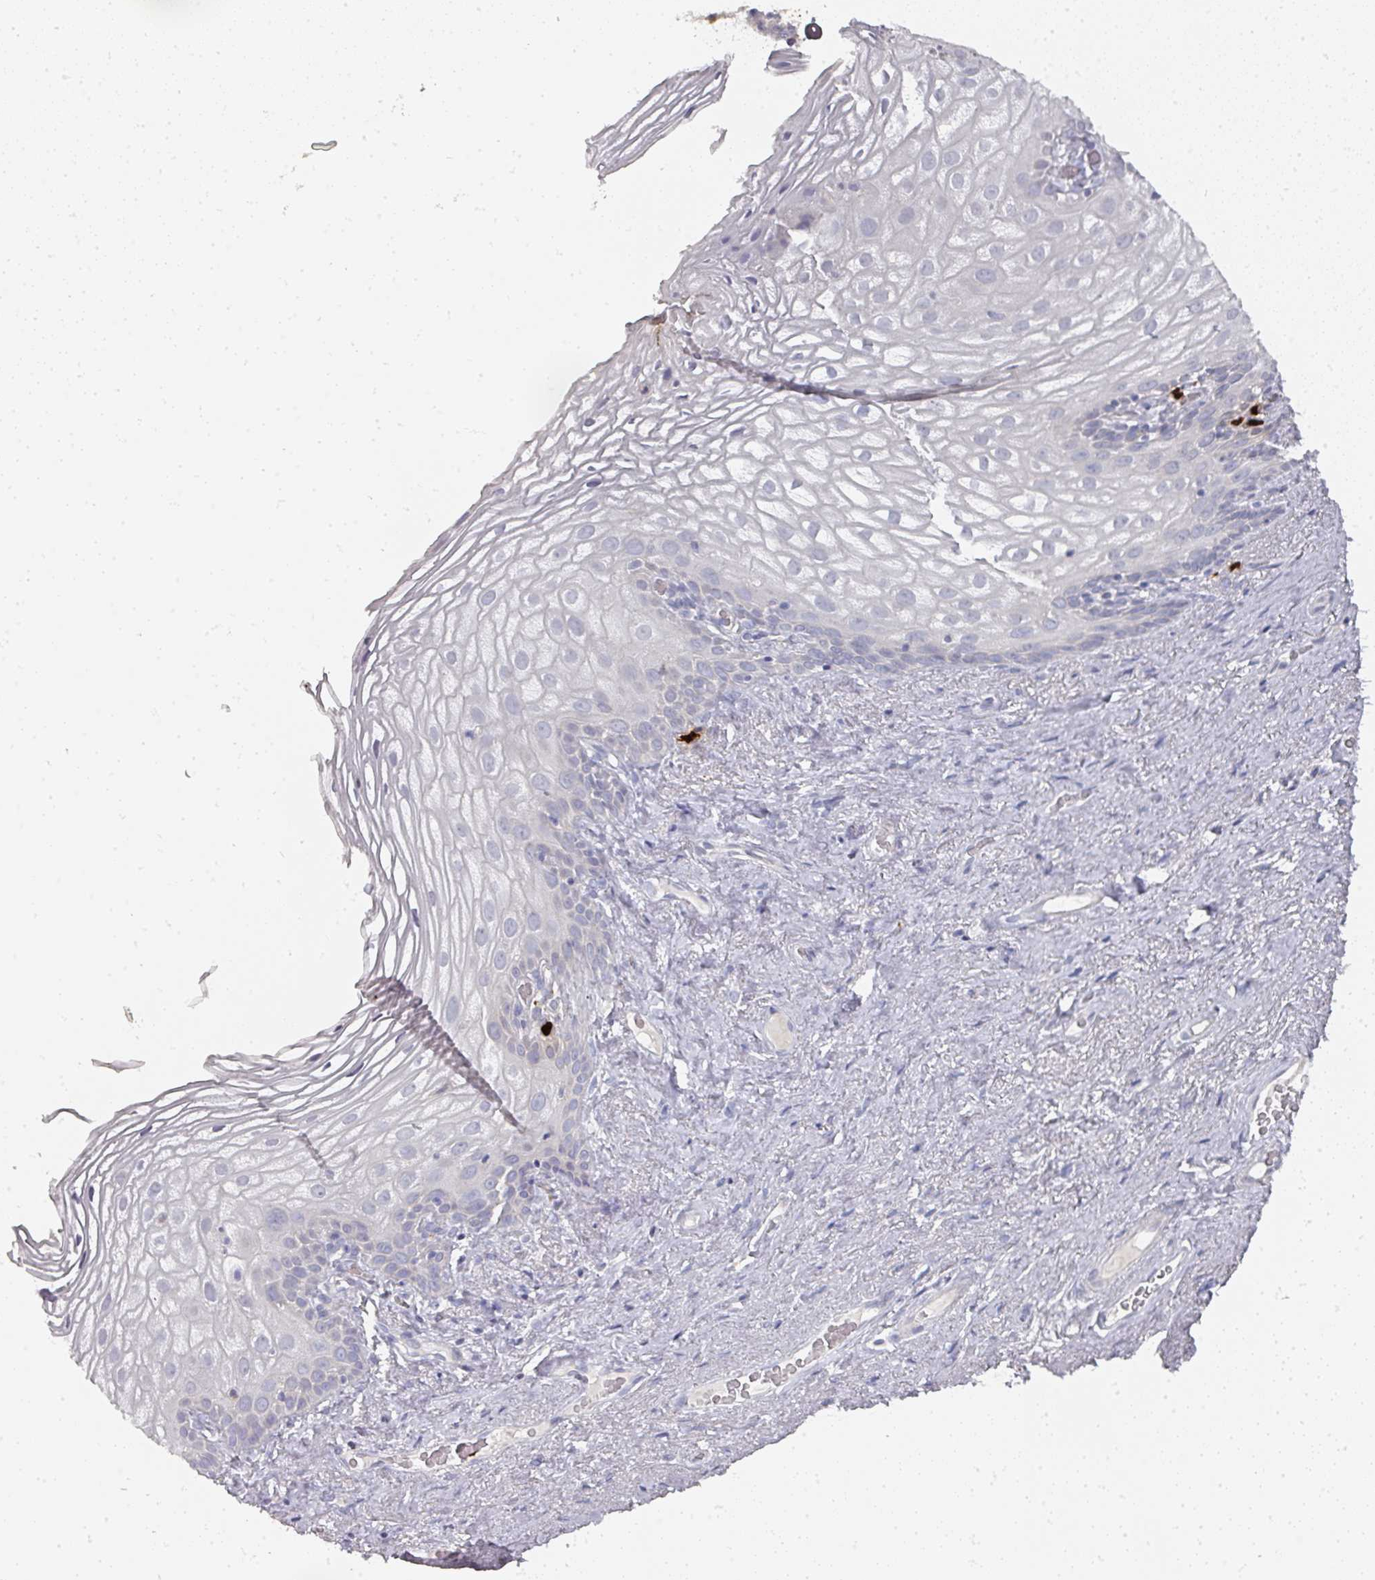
{"staining": {"intensity": "negative", "quantity": "none", "location": "none"}, "tissue": "vagina", "cell_type": "Squamous epithelial cells", "image_type": "normal", "snomed": [{"axis": "morphology", "description": "Normal tissue, NOS"}, {"axis": "topography", "description": "Vagina"}, {"axis": "topography", "description": "Peripheral nerve tissue"}], "caption": "Vagina stained for a protein using immunohistochemistry (IHC) exhibits no staining squamous epithelial cells.", "gene": "CAMP", "patient": {"sex": "female", "age": 71}}